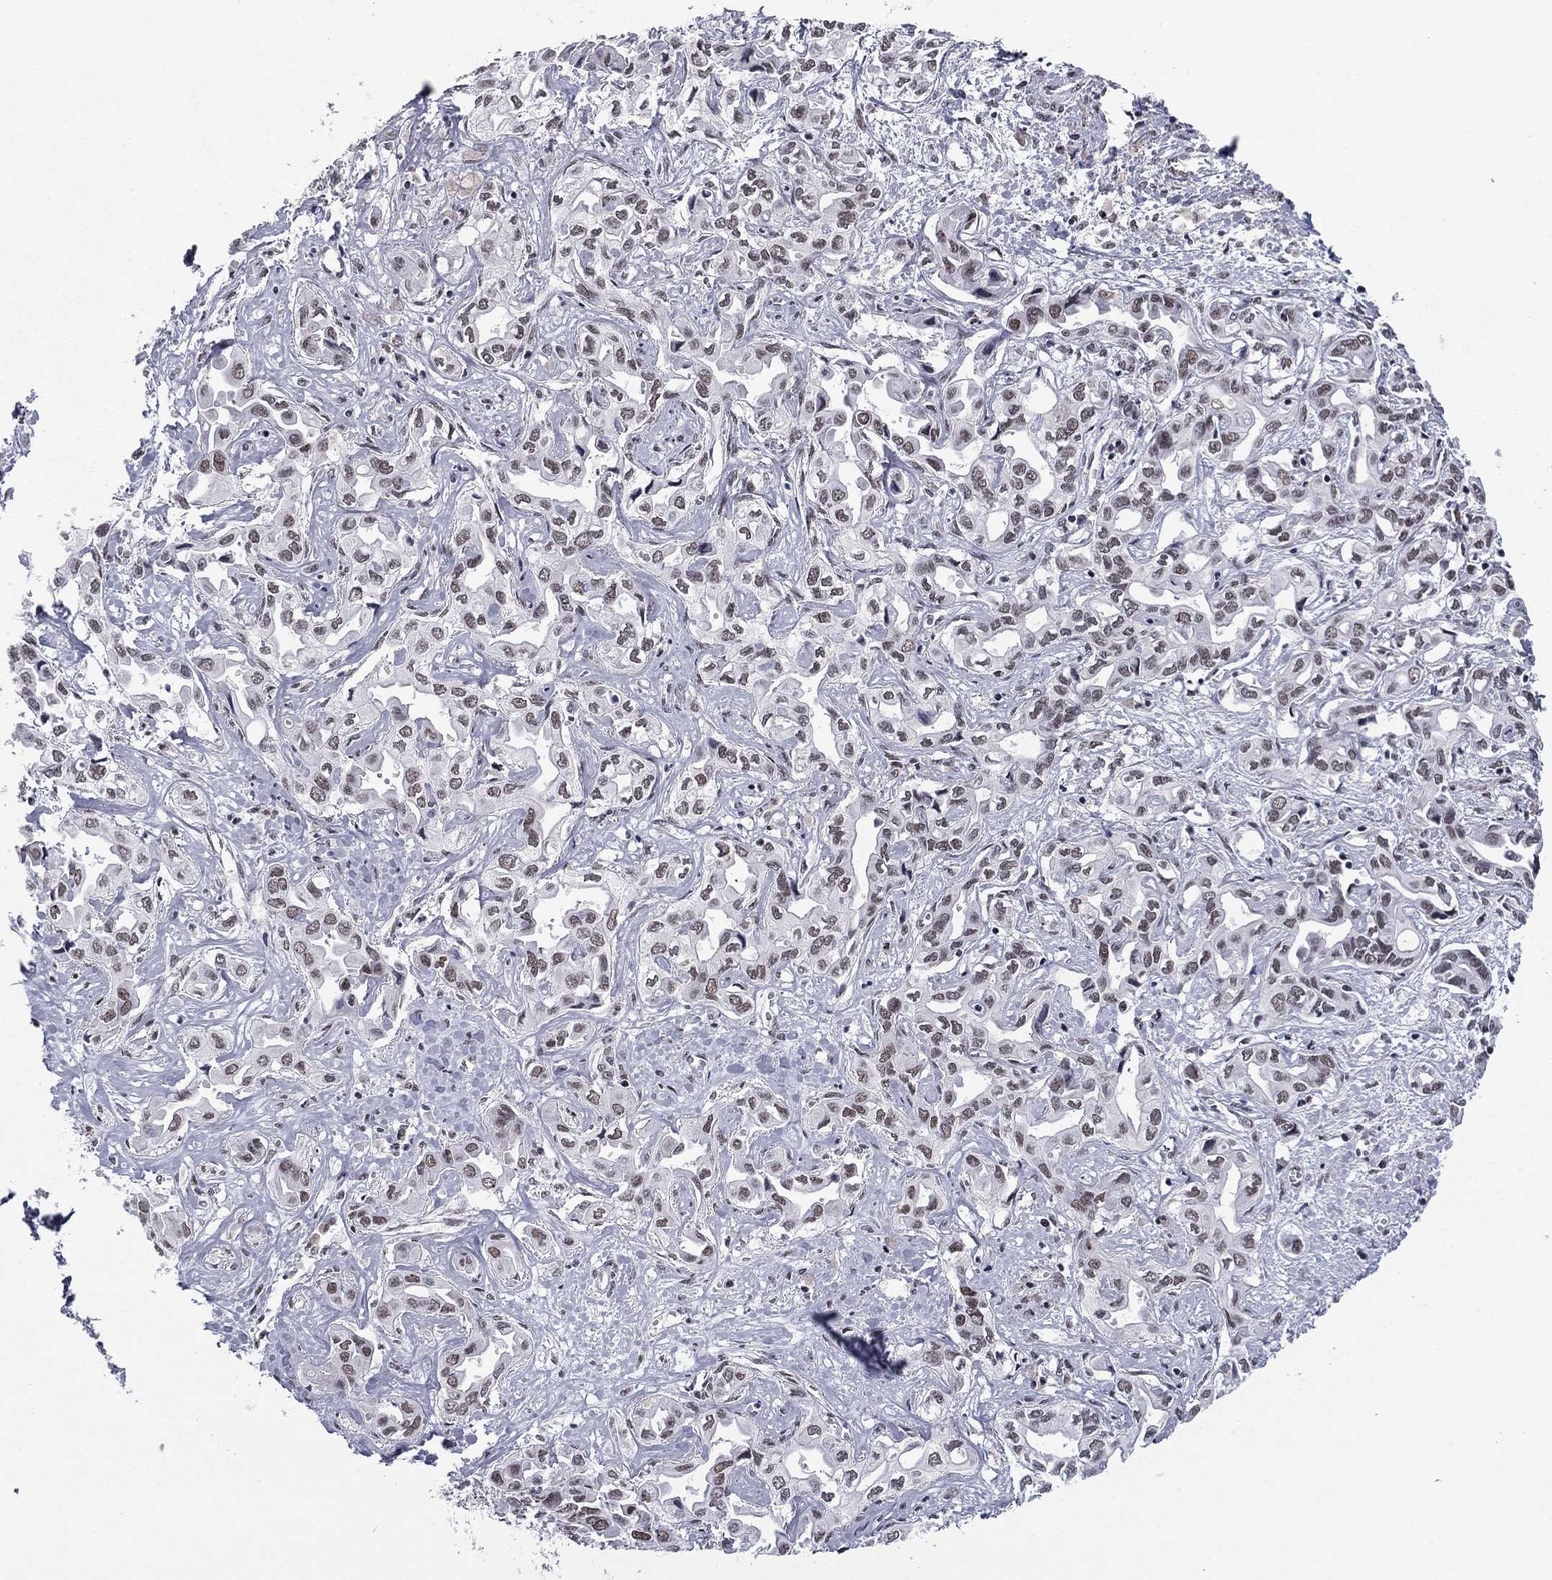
{"staining": {"intensity": "weak", "quantity": "25%-75%", "location": "nuclear"}, "tissue": "liver cancer", "cell_type": "Tumor cells", "image_type": "cancer", "snomed": [{"axis": "morphology", "description": "Cholangiocarcinoma"}, {"axis": "topography", "description": "Liver"}], "caption": "The photomicrograph exhibits a brown stain indicating the presence of a protein in the nuclear of tumor cells in liver cancer.", "gene": "ETV5", "patient": {"sex": "female", "age": 64}}